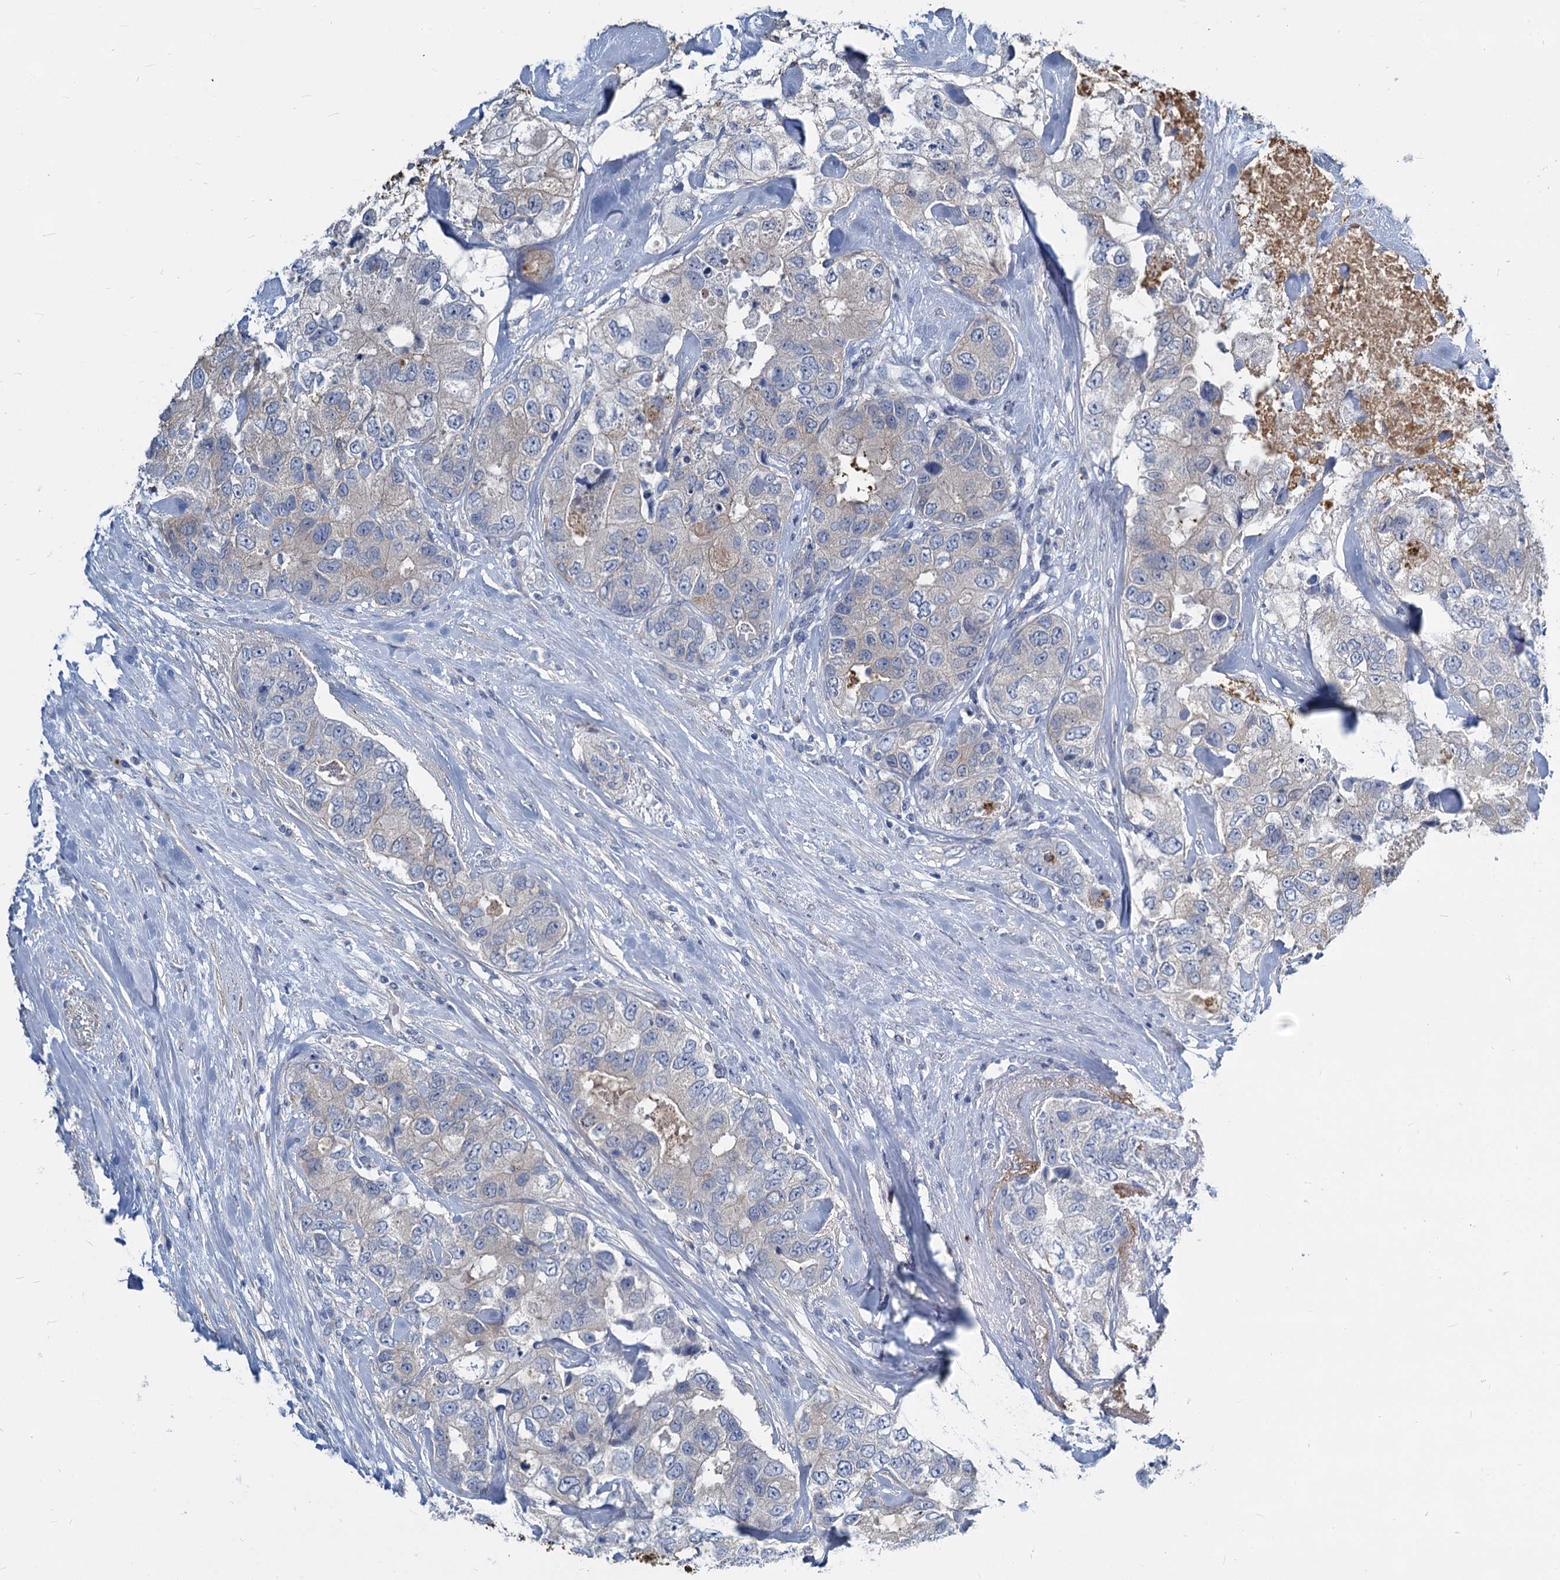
{"staining": {"intensity": "negative", "quantity": "none", "location": "none"}, "tissue": "breast cancer", "cell_type": "Tumor cells", "image_type": "cancer", "snomed": [{"axis": "morphology", "description": "Duct carcinoma"}, {"axis": "topography", "description": "Breast"}], "caption": "Immunohistochemical staining of breast cancer displays no significant positivity in tumor cells.", "gene": "GSTM3", "patient": {"sex": "female", "age": 62}}